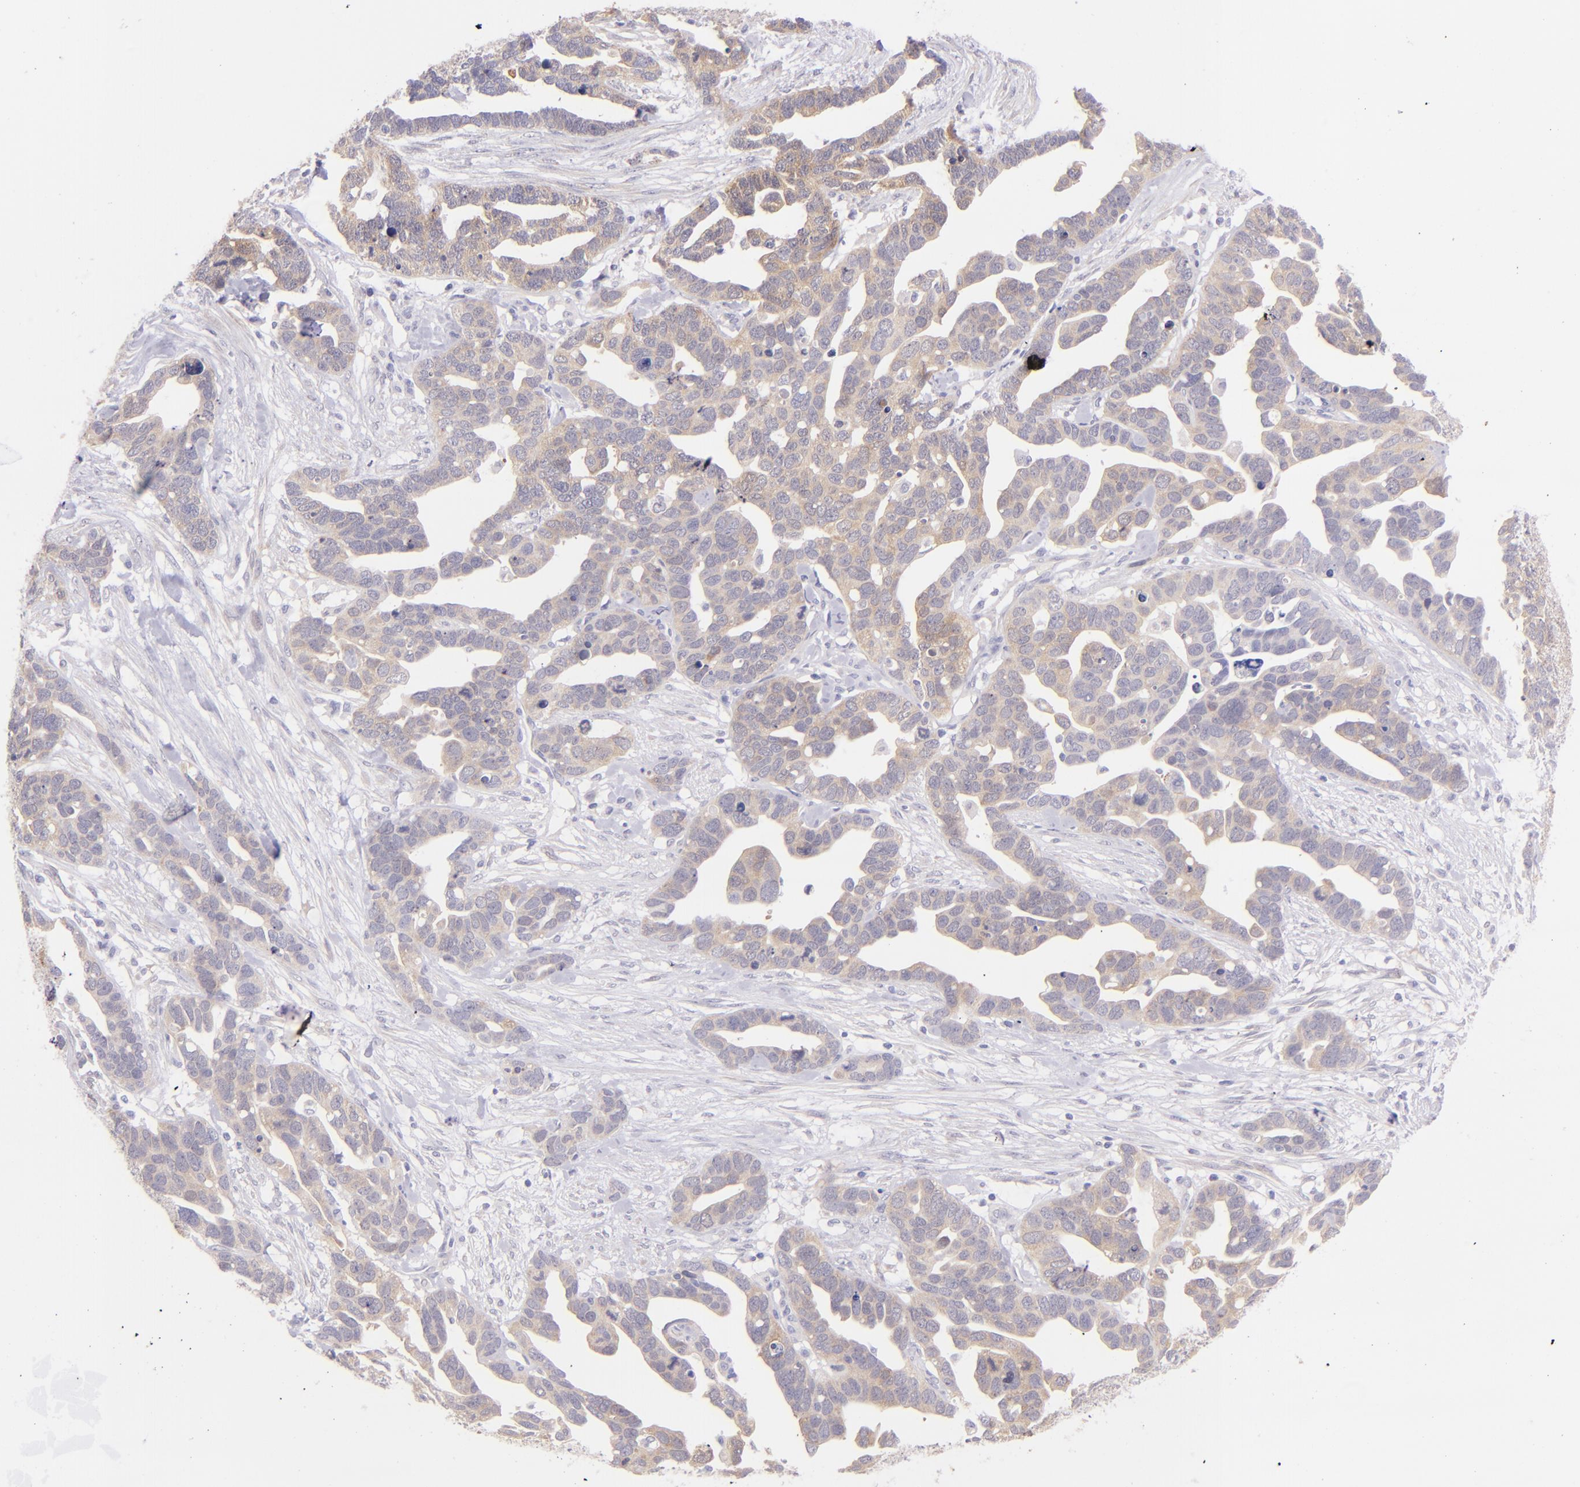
{"staining": {"intensity": "weak", "quantity": ">75%", "location": "cytoplasmic/membranous"}, "tissue": "ovarian cancer", "cell_type": "Tumor cells", "image_type": "cancer", "snomed": [{"axis": "morphology", "description": "Cystadenocarcinoma, serous, NOS"}, {"axis": "topography", "description": "Ovary"}], "caption": "Ovarian cancer stained with DAB (3,3'-diaminobenzidine) IHC shows low levels of weak cytoplasmic/membranous expression in about >75% of tumor cells.", "gene": "SH2D4A", "patient": {"sex": "female", "age": 54}}